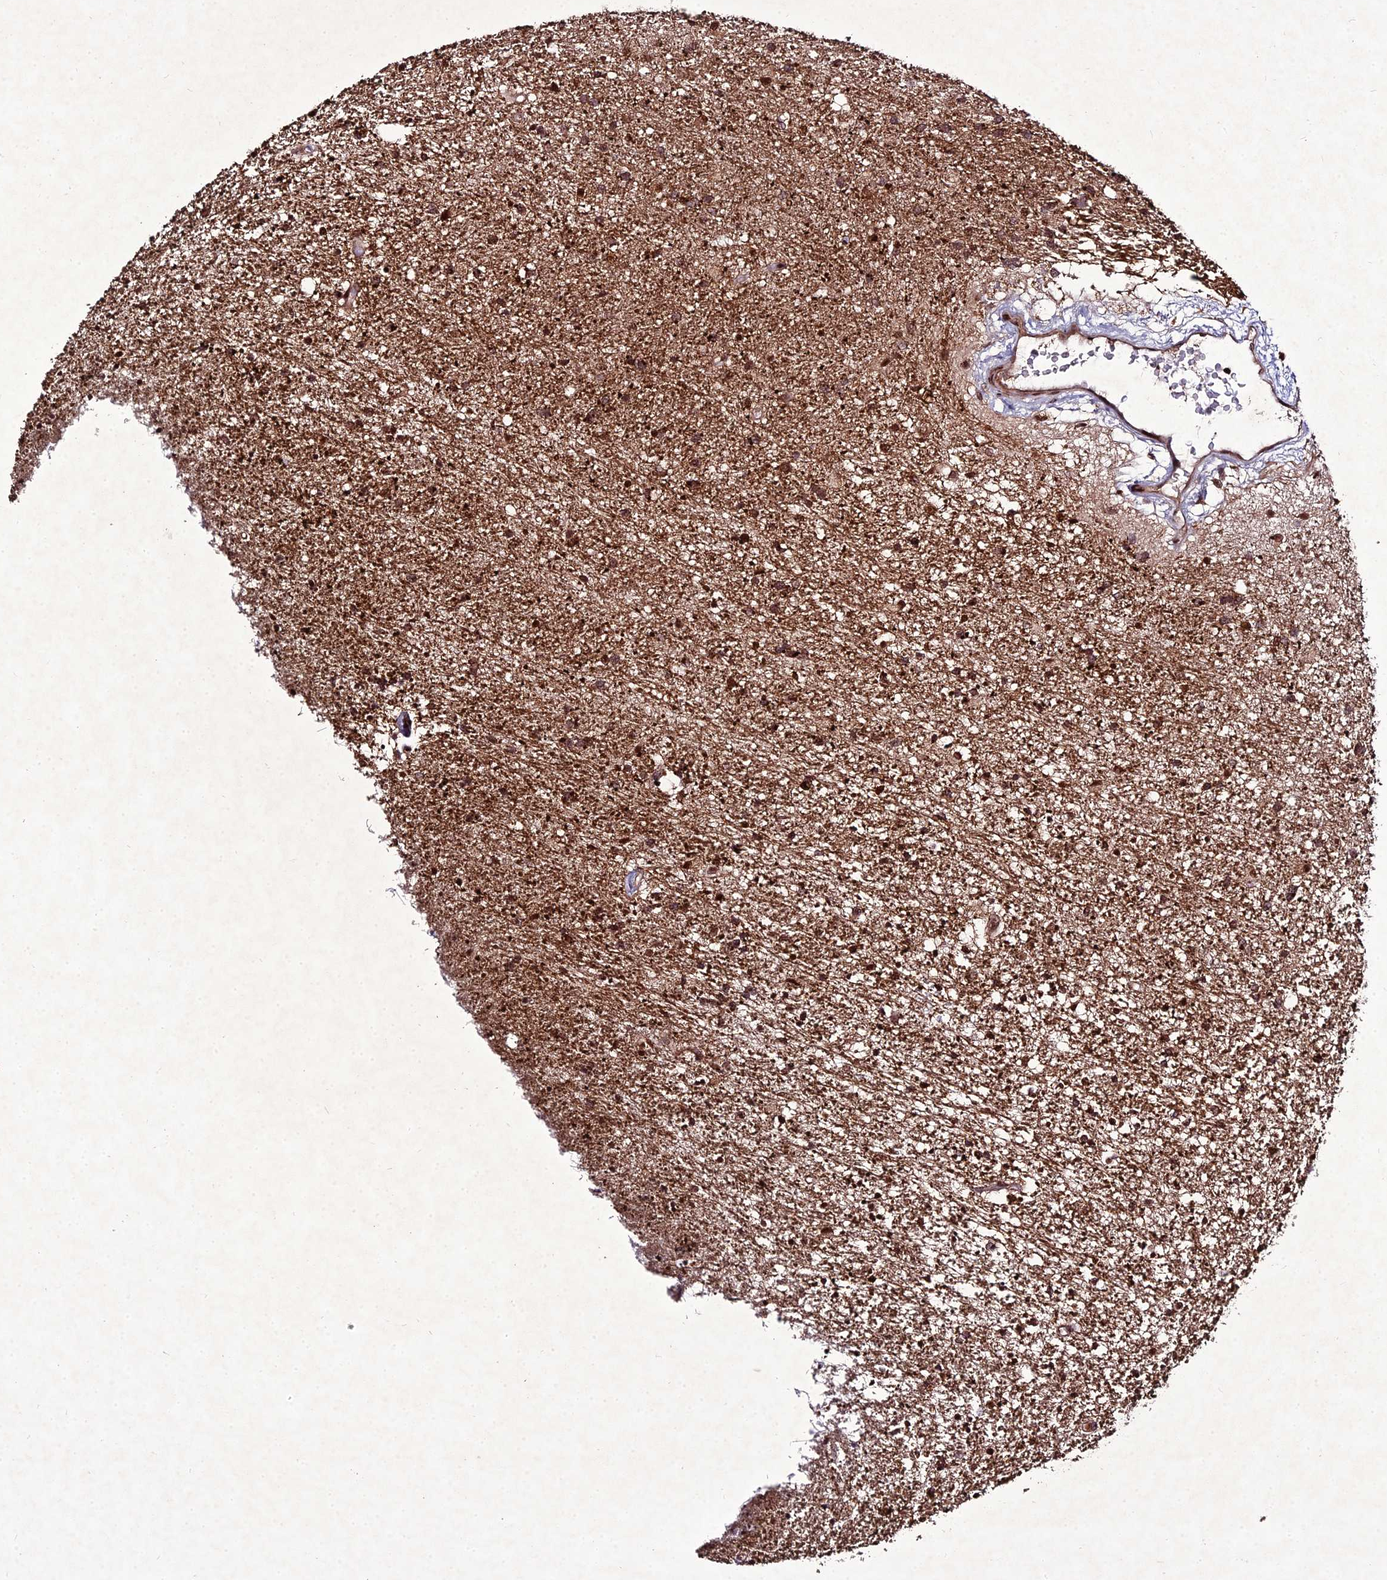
{"staining": {"intensity": "moderate", "quantity": ">75%", "location": "cytoplasmic/membranous,nuclear"}, "tissue": "glioma", "cell_type": "Tumor cells", "image_type": "cancer", "snomed": [{"axis": "morphology", "description": "Glioma, malignant, High grade"}, {"axis": "topography", "description": "Brain"}], "caption": "There is medium levels of moderate cytoplasmic/membranous and nuclear staining in tumor cells of malignant glioma (high-grade), as demonstrated by immunohistochemical staining (brown color).", "gene": "ZNF766", "patient": {"sex": "male", "age": 77}}